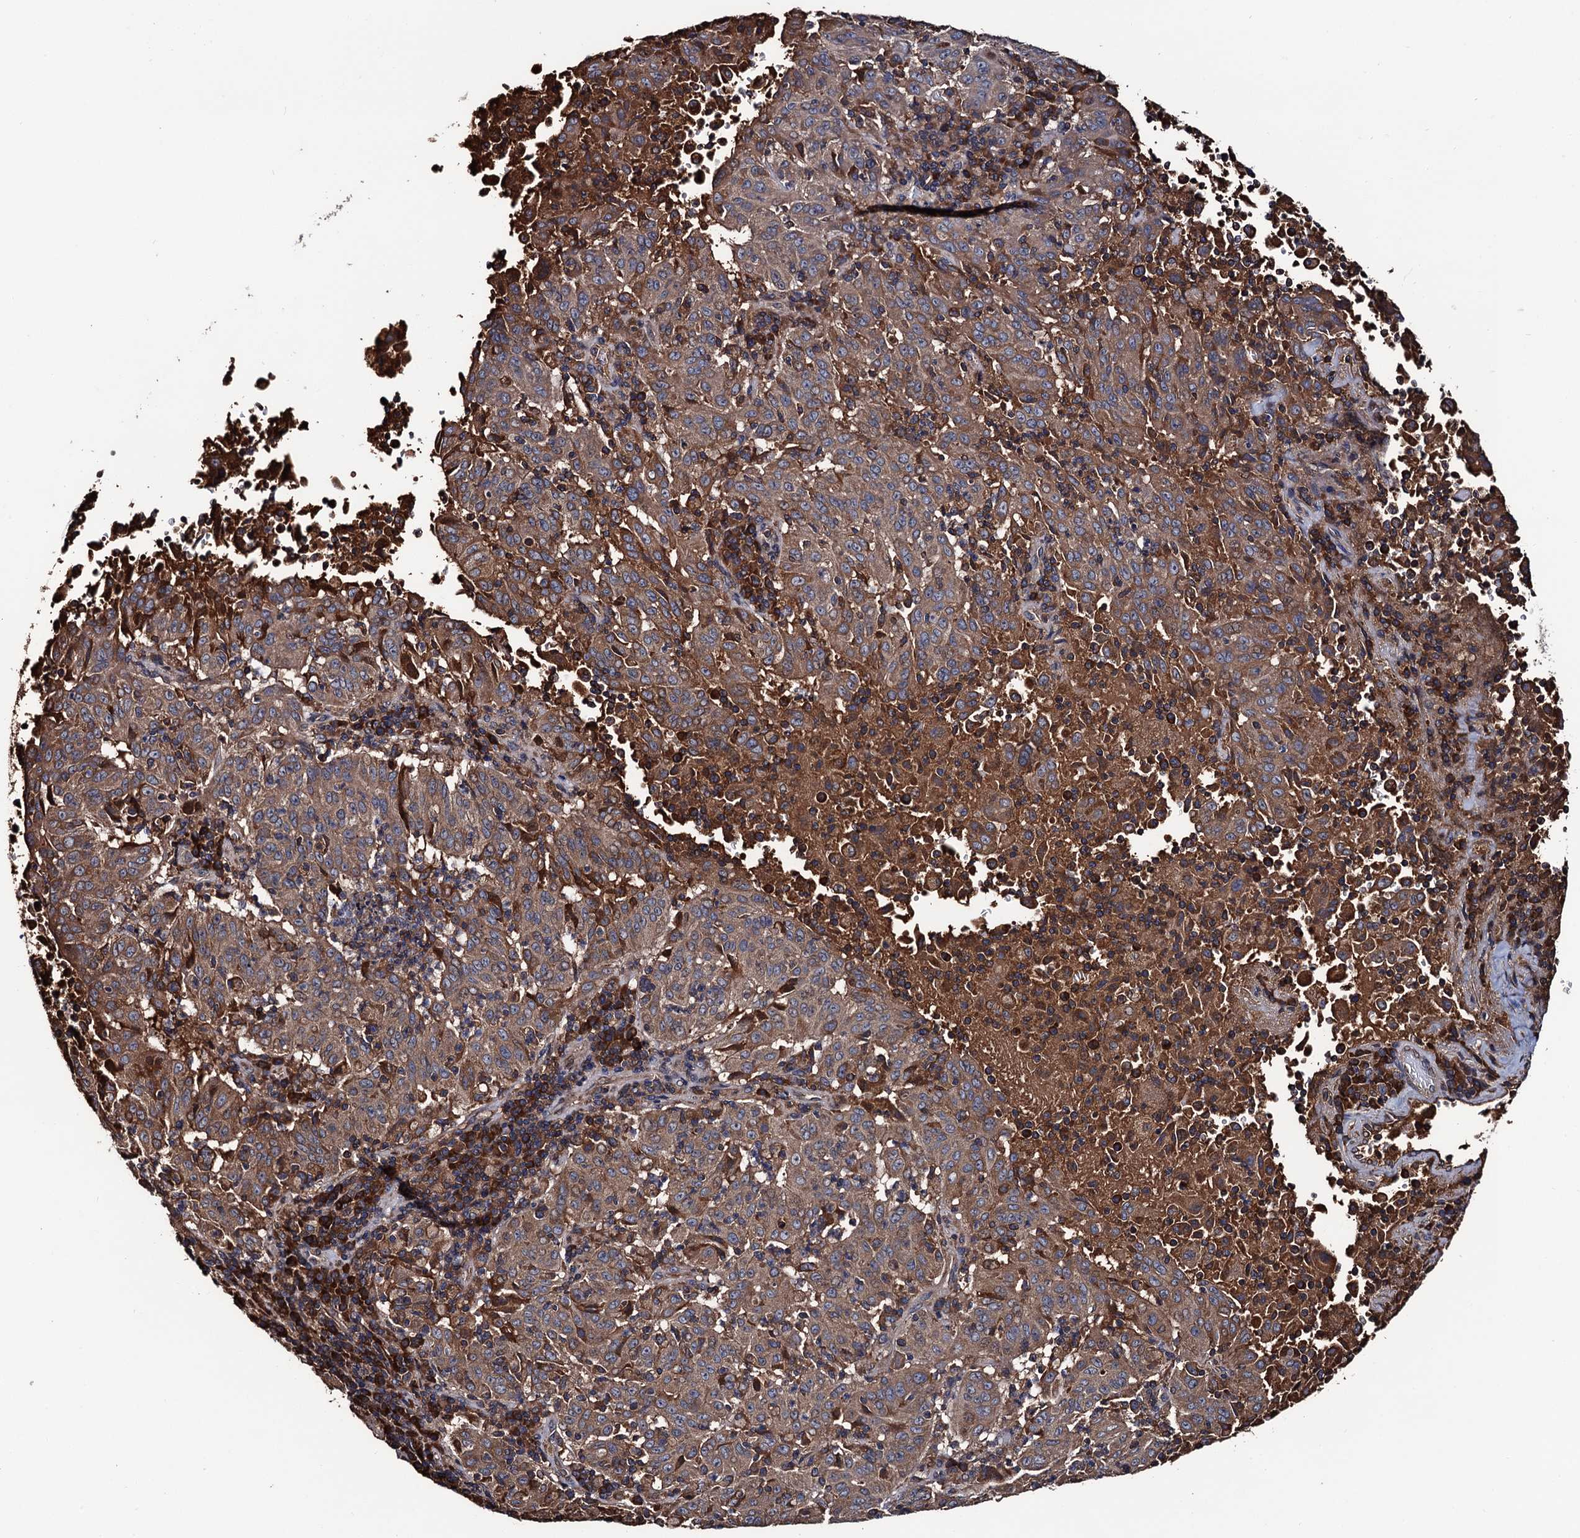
{"staining": {"intensity": "moderate", "quantity": ">75%", "location": "cytoplasmic/membranous"}, "tissue": "pancreatic cancer", "cell_type": "Tumor cells", "image_type": "cancer", "snomed": [{"axis": "morphology", "description": "Adenocarcinoma, NOS"}, {"axis": "topography", "description": "Pancreas"}], "caption": "High-power microscopy captured an immunohistochemistry (IHC) image of pancreatic cancer (adenocarcinoma), revealing moderate cytoplasmic/membranous expression in about >75% of tumor cells.", "gene": "RGS11", "patient": {"sex": "male", "age": 63}}